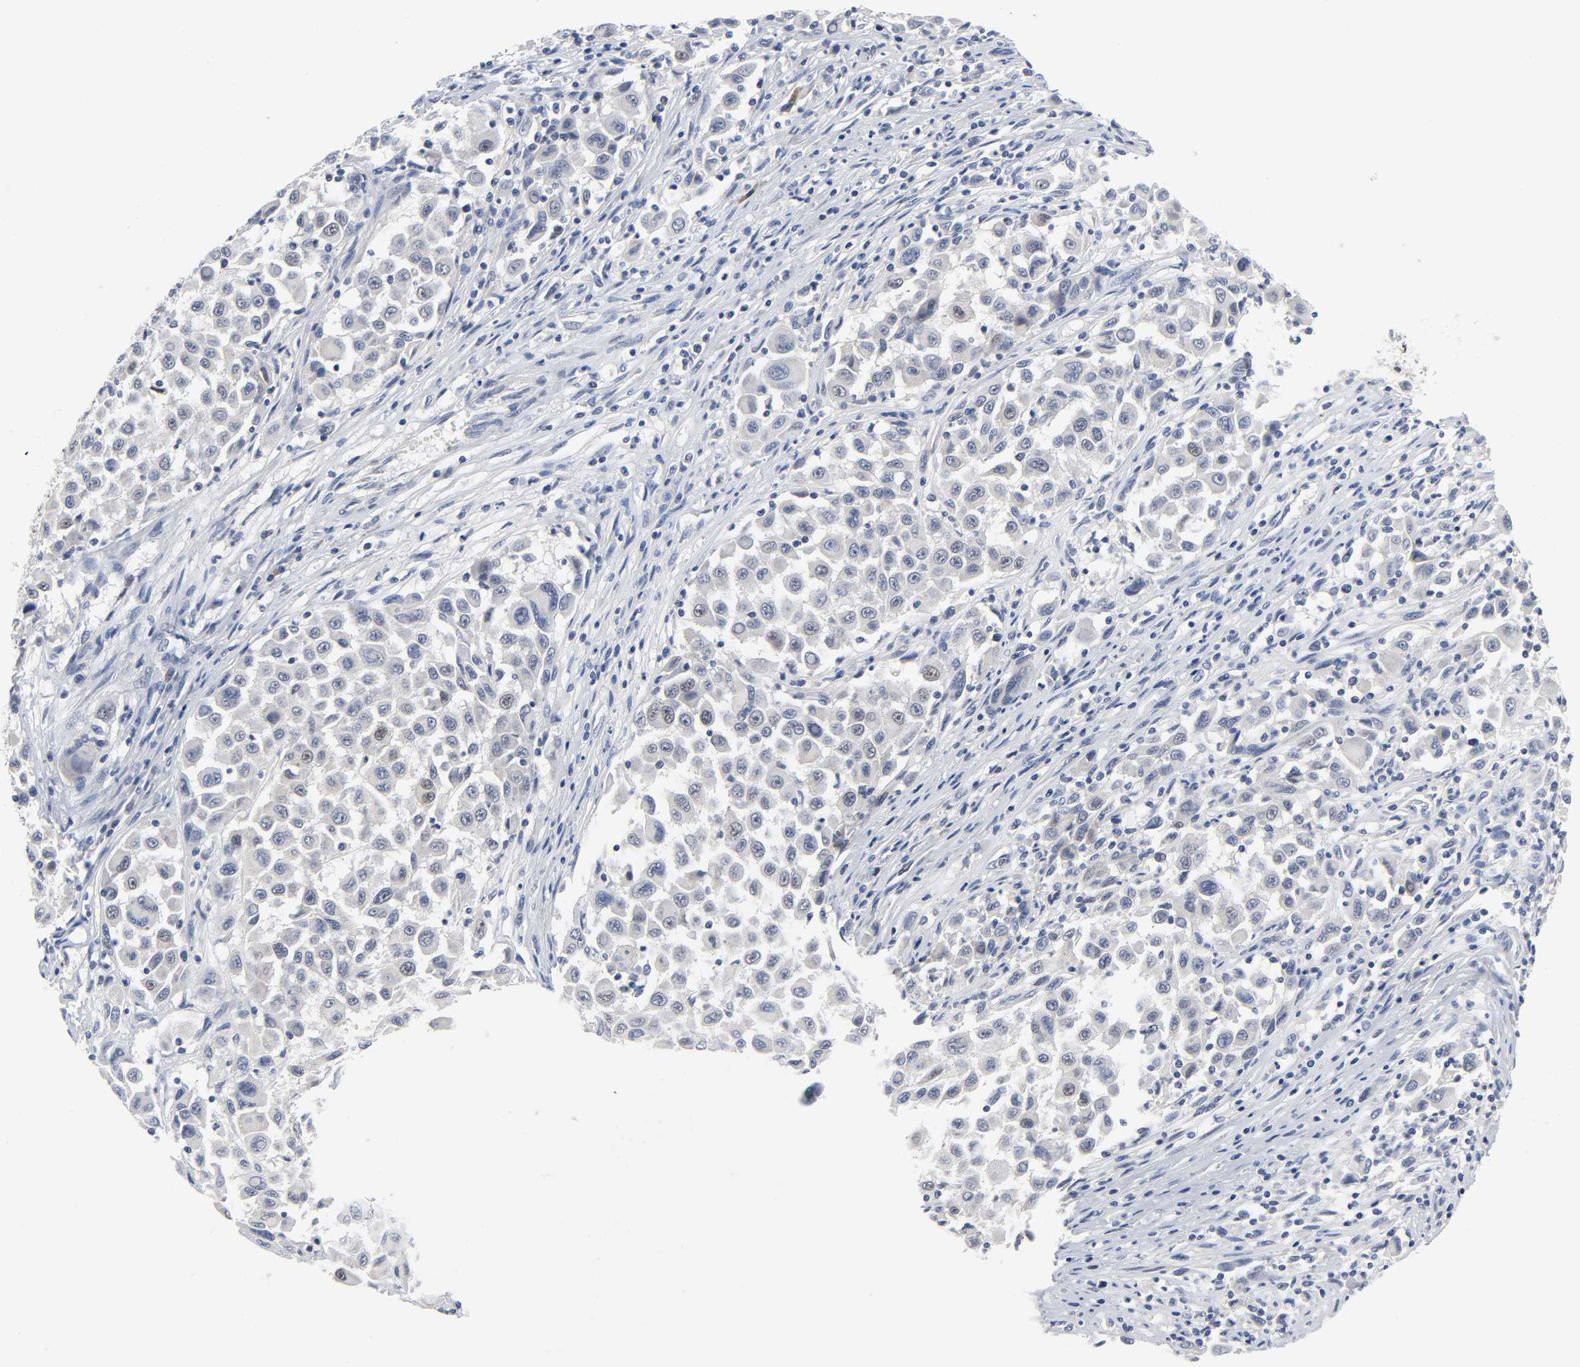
{"staining": {"intensity": "negative", "quantity": "none", "location": "none"}, "tissue": "melanoma", "cell_type": "Tumor cells", "image_type": "cancer", "snomed": [{"axis": "morphology", "description": "Malignant melanoma, Metastatic site"}, {"axis": "topography", "description": "Lymph node"}], "caption": "An image of melanoma stained for a protein exhibits no brown staining in tumor cells.", "gene": "WEE1", "patient": {"sex": "male", "age": 61}}